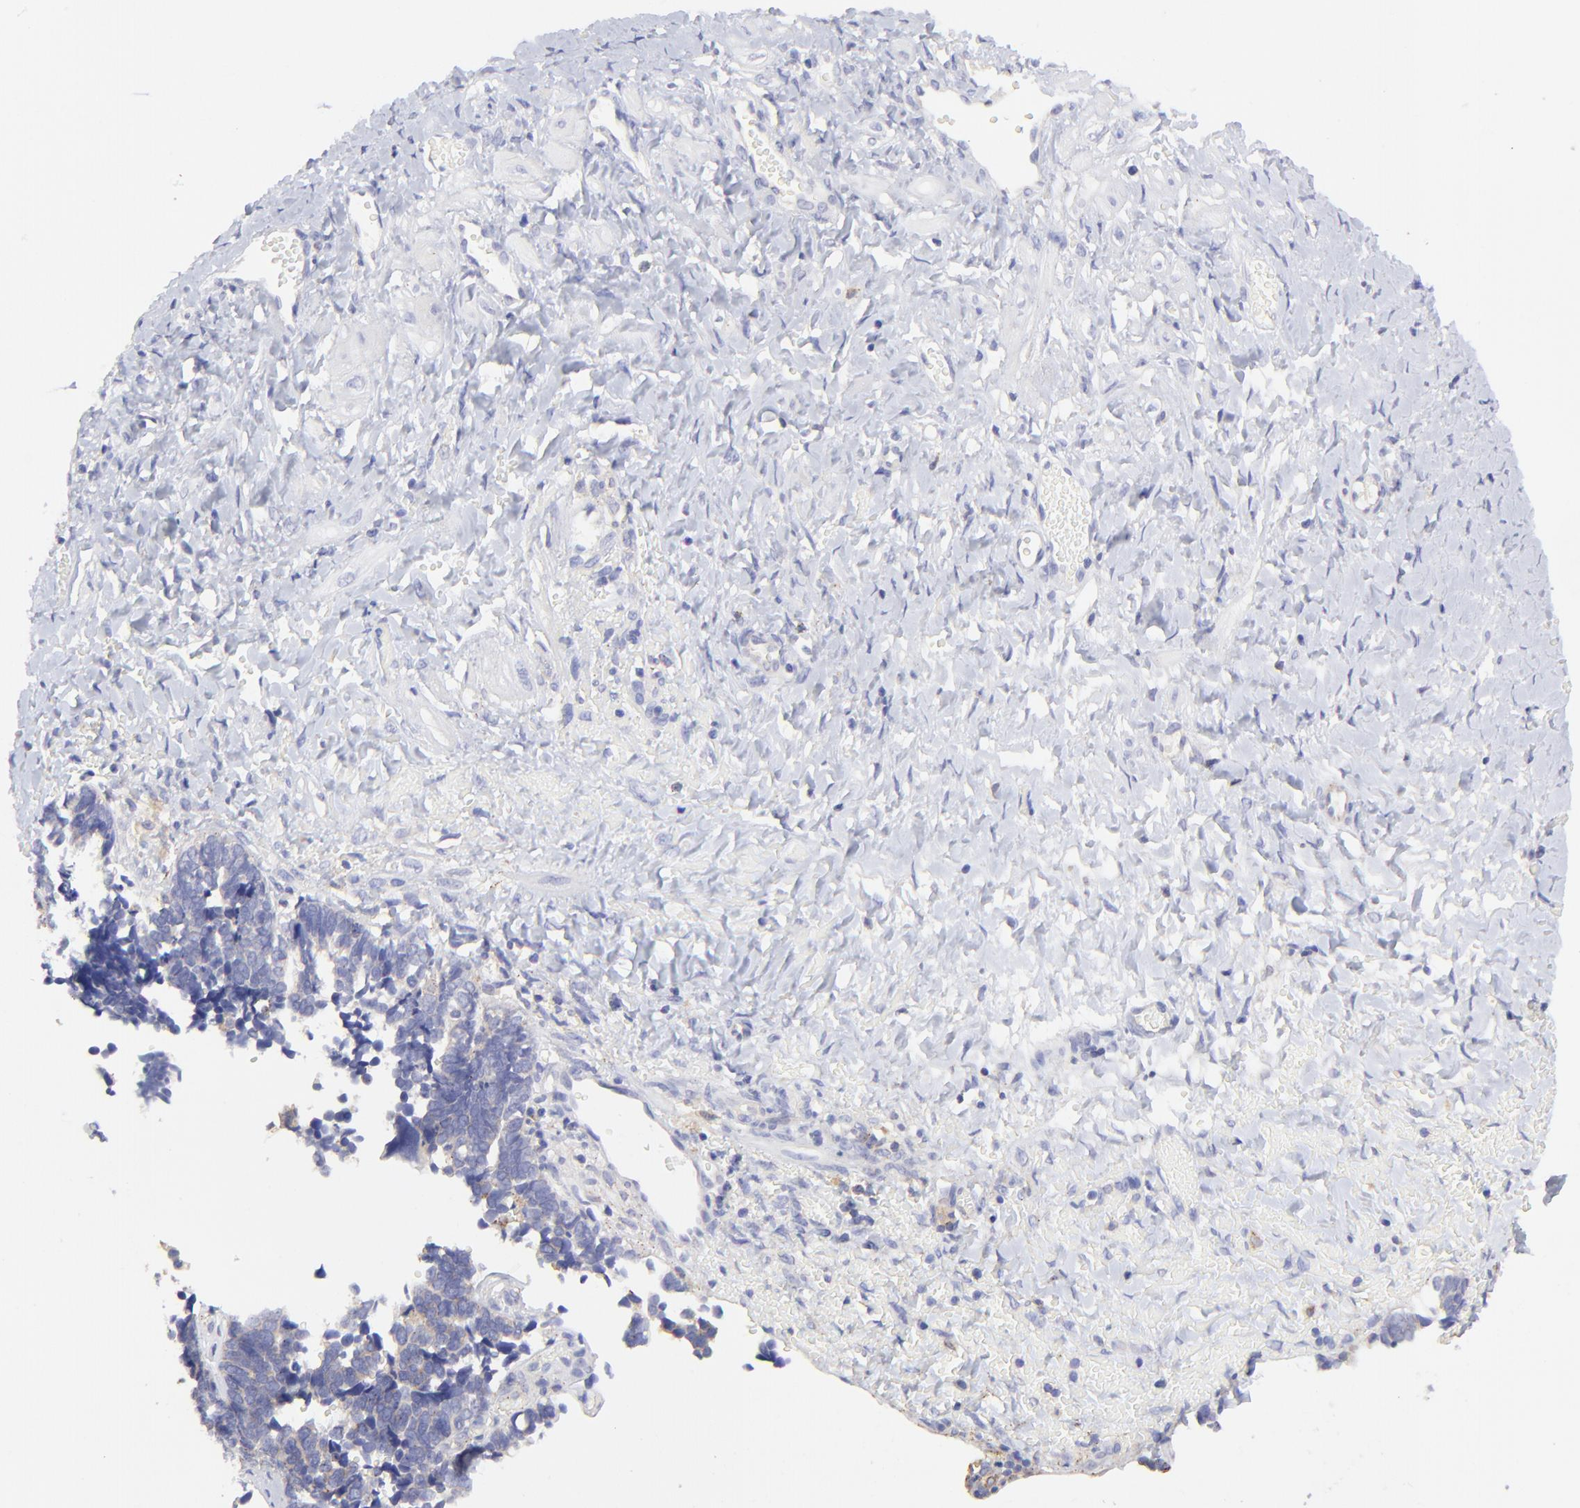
{"staining": {"intensity": "weak", "quantity": ">75%", "location": "cytoplasmic/membranous"}, "tissue": "ovarian cancer", "cell_type": "Tumor cells", "image_type": "cancer", "snomed": [{"axis": "morphology", "description": "Cystadenocarcinoma, serous, NOS"}, {"axis": "topography", "description": "Ovary"}], "caption": "This micrograph demonstrates ovarian serous cystadenocarcinoma stained with immunohistochemistry (IHC) to label a protein in brown. The cytoplasmic/membranous of tumor cells show weak positivity for the protein. Nuclei are counter-stained blue.", "gene": "LHFPL1", "patient": {"sex": "female", "age": 77}}